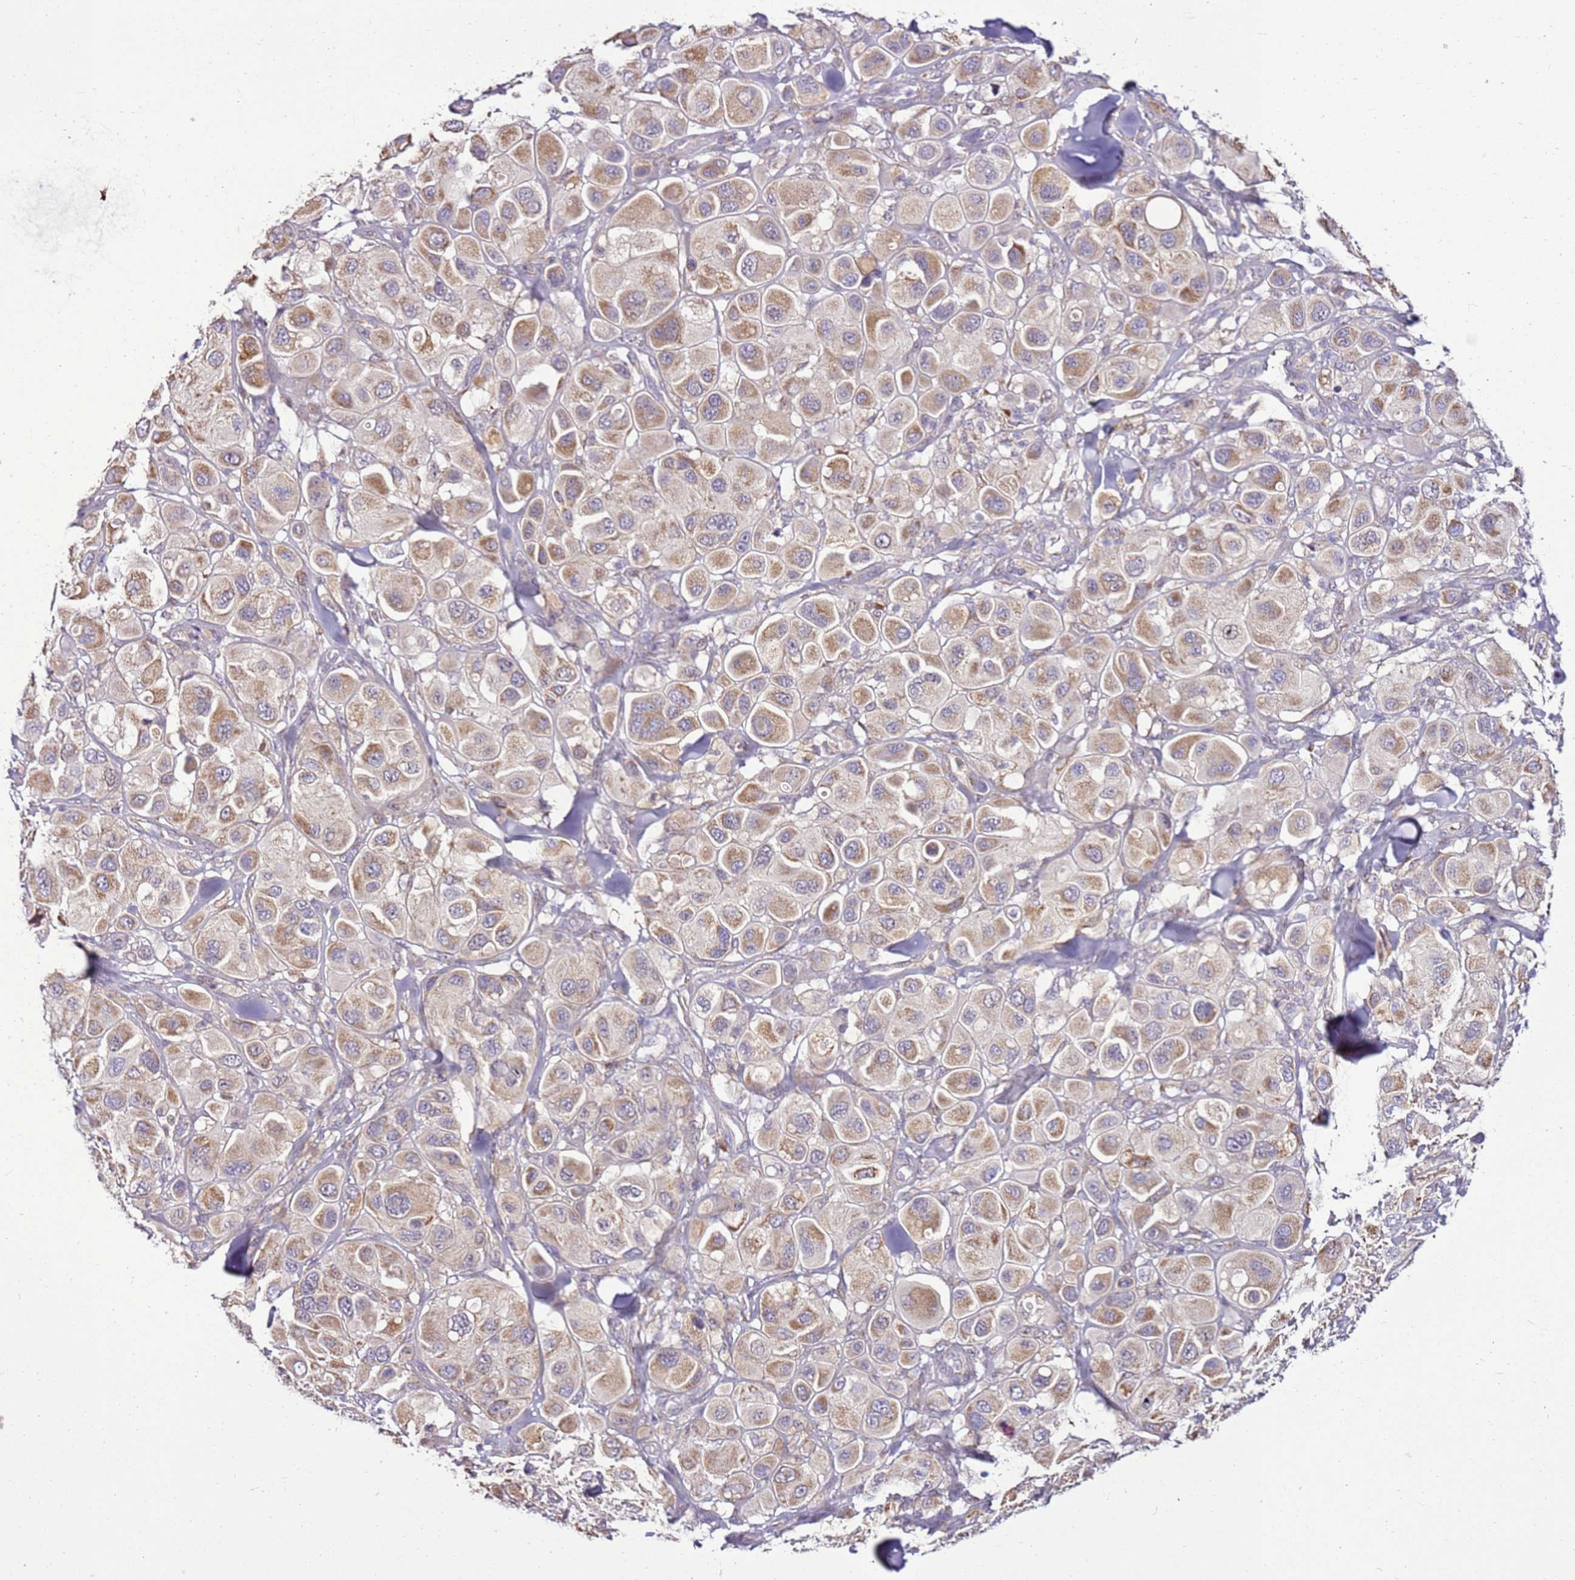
{"staining": {"intensity": "moderate", "quantity": ">75%", "location": "cytoplasmic/membranous"}, "tissue": "melanoma", "cell_type": "Tumor cells", "image_type": "cancer", "snomed": [{"axis": "morphology", "description": "Malignant melanoma, Metastatic site"}, {"axis": "topography", "description": "Skin"}], "caption": "A brown stain highlights moderate cytoplasmic/membranous positivity of a protein in human malignant melanoma (metastatic site) tumor cells.", "gene": "SLC38A5", "patient": {"sex": "male", "age": 41}}